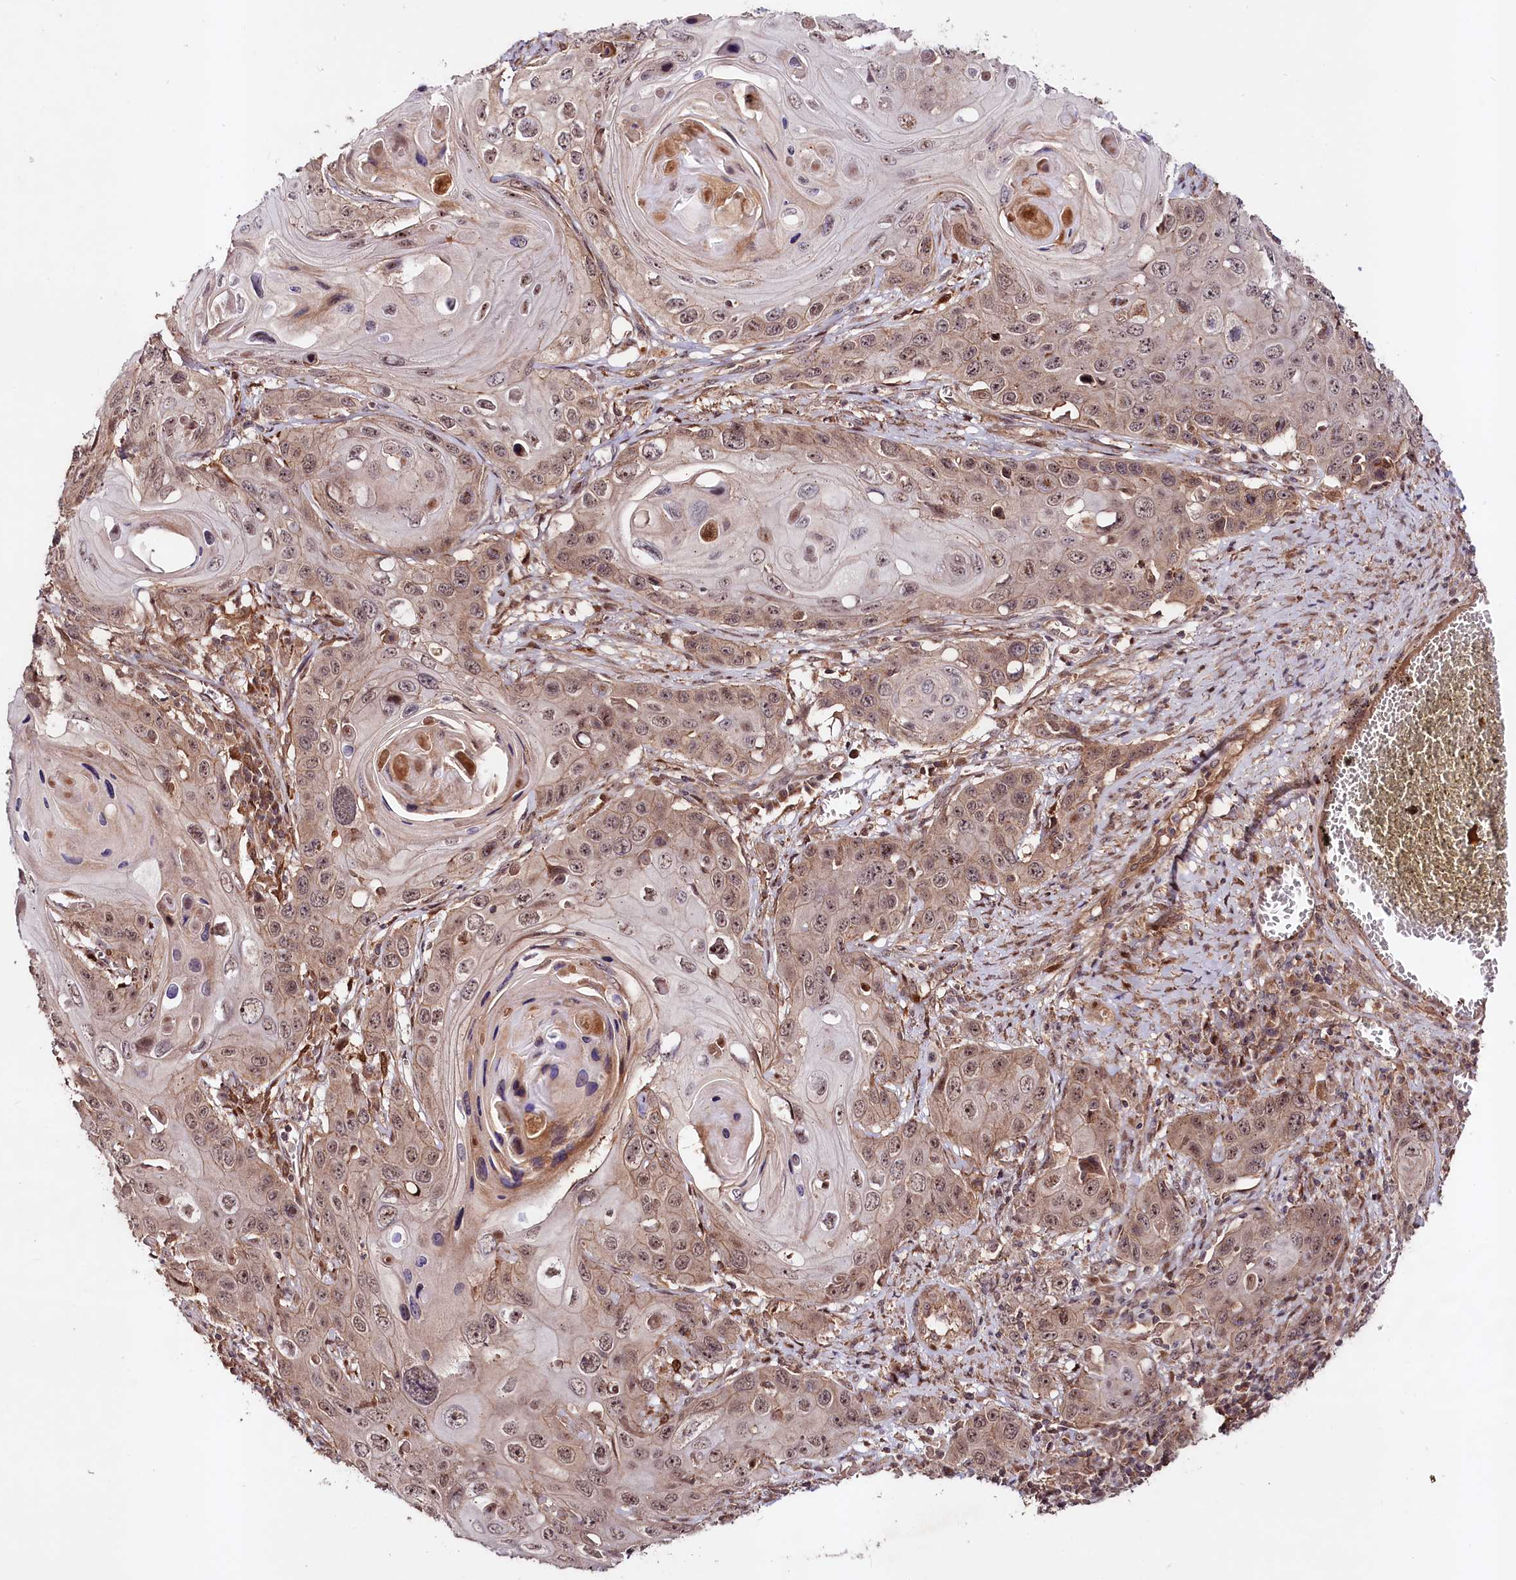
{"staining": {"intensity": "moderate", "quantity": ">75%", "location": "cytoplasmic/membranous,nuclear"}, "tissue": "skin cancer", "cell_type": "Tumor cells", "image_type": "cancer", "snomed": [{"axis": "morphology", "description": "Squamous cell carcinoma, NOS"}, {"axis": "topography", "description": "Skin"}], "caption": "Human squamous cell carcinoma (skin) stained with a protein marker shows moderate staining in tumor cells.", "gene": "NEDD1", "patient": {"sex": "male", "age": 55}}